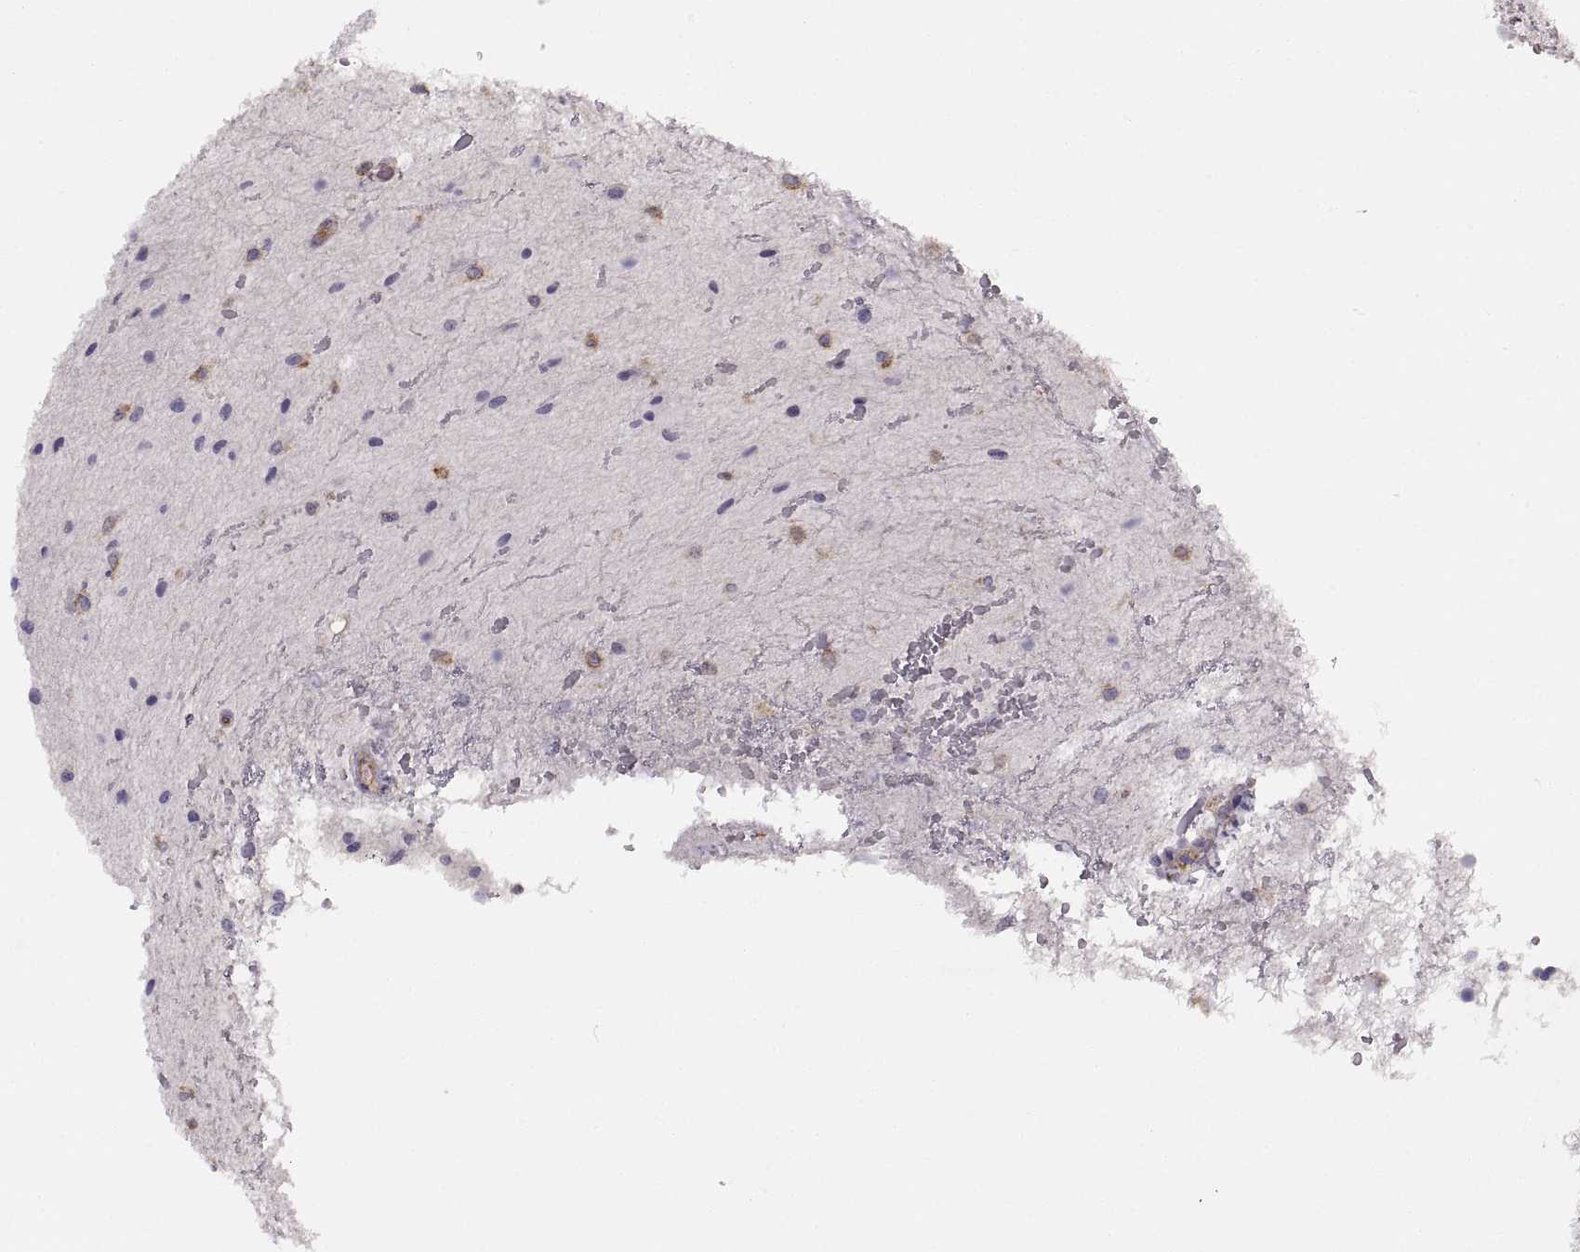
{"staining": {"intensity": "negative", "quantity": "none", "location": "none"}, "tissue": "glioma", "cell_type": "Tumor cells", "image_type": "cancer", "snomed": [{"axis": "morphology", "description": "Glioma, malignant, Low grade"}, {"axis": "topography", "description": "Cerebellum"}], "caption": "The photomicrograph reveals no significant positivity in tumor cells of glioma.", "gene": "RALB", "patient": {"sex": "female", "age": 14}}